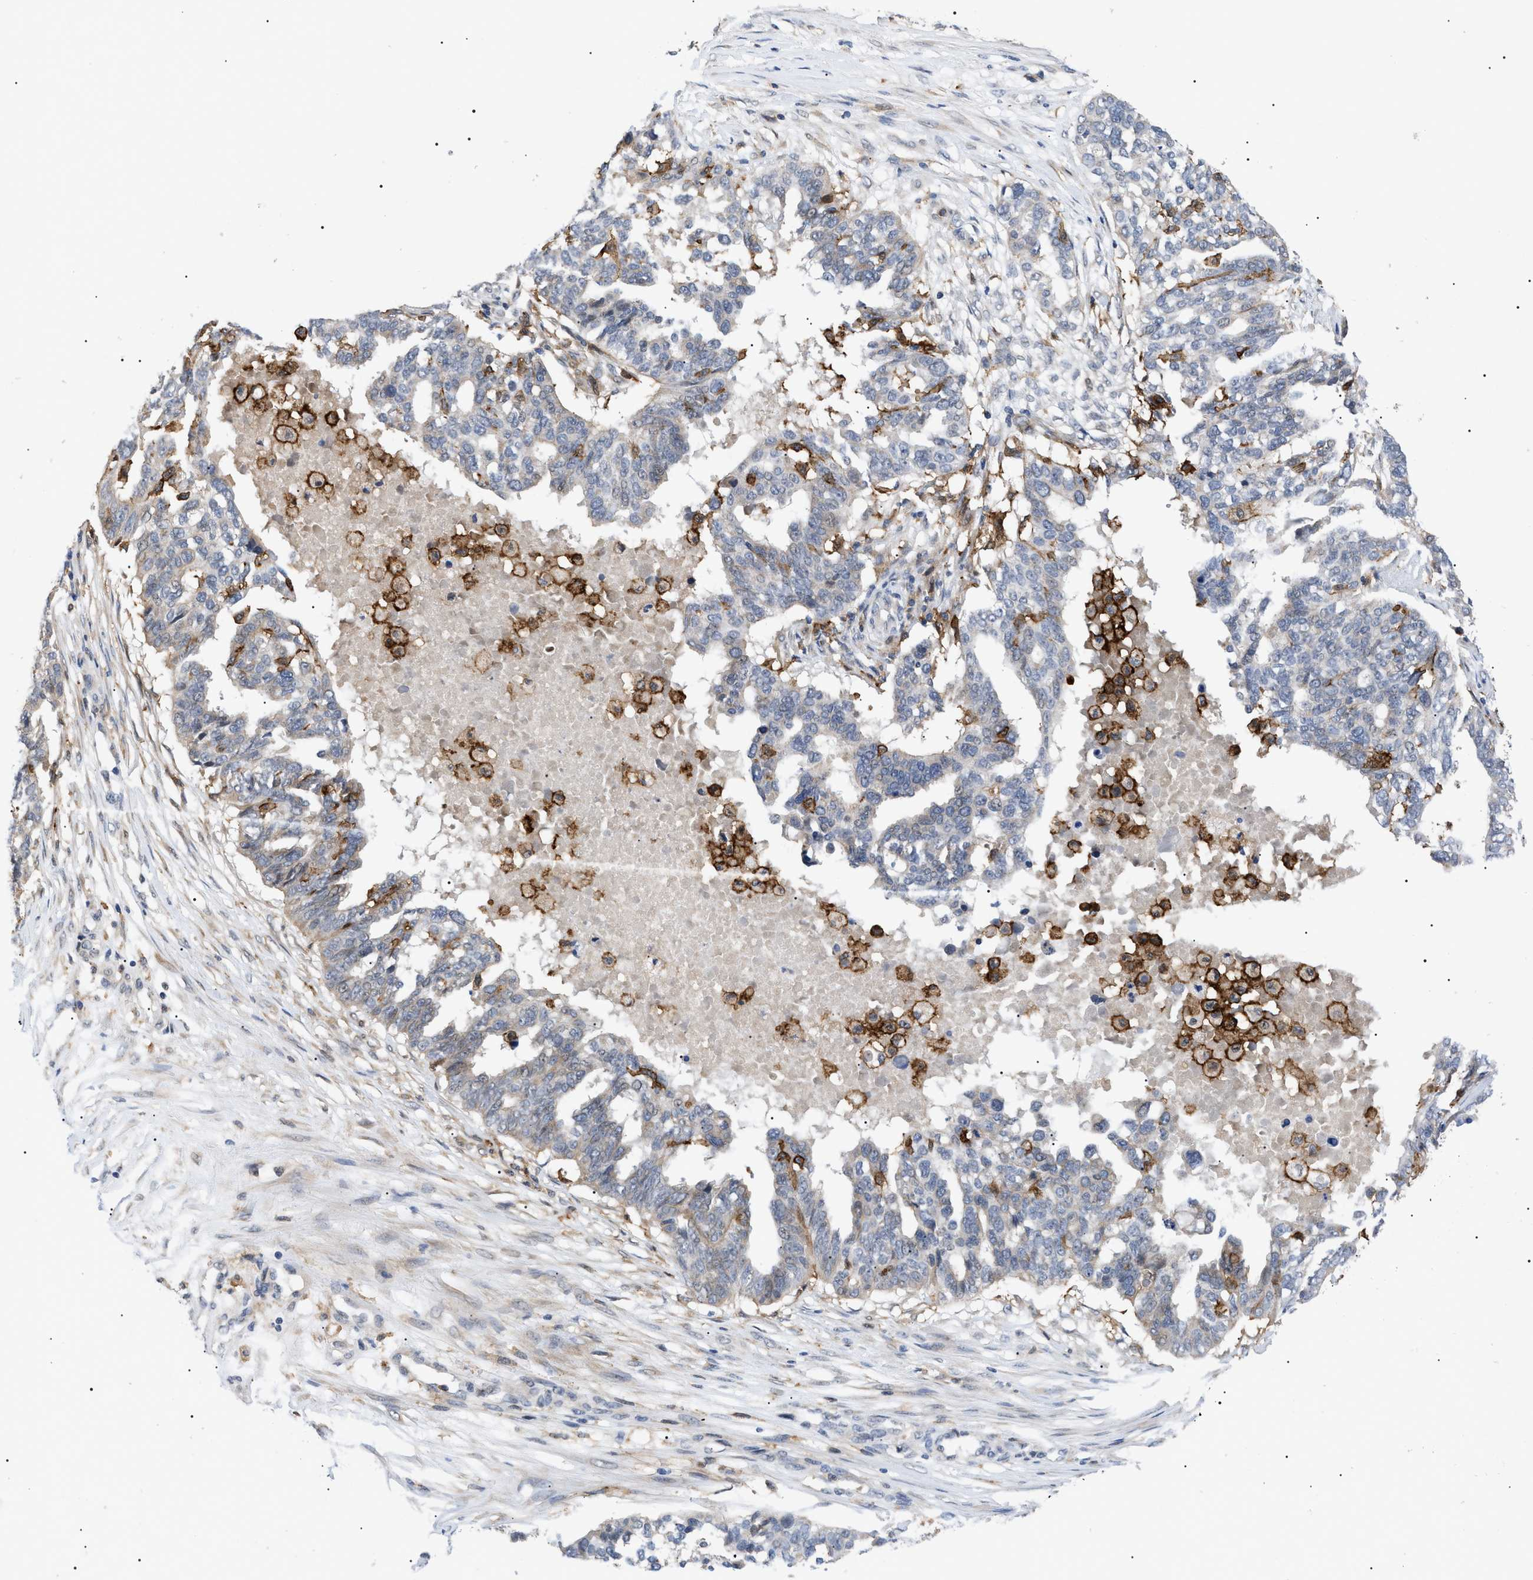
{"staining": {"intensity": "negative", "quantity": "none", "location": "none"}, "tissue": "ovarian cancer", "cell_type": "Tumor cells", "image_type": "cancer", "snomed": [{"axis": "morphology", "description": "Cystadenocarcinoma, serous, NOS"}, {"axis": "topography", "description": "Ovary"}], "caption": "Tumor cells show no significant protein staining in ovarian cancer.", "gene": "CD300A", "patient": {"sex": "female", "age": 59}}